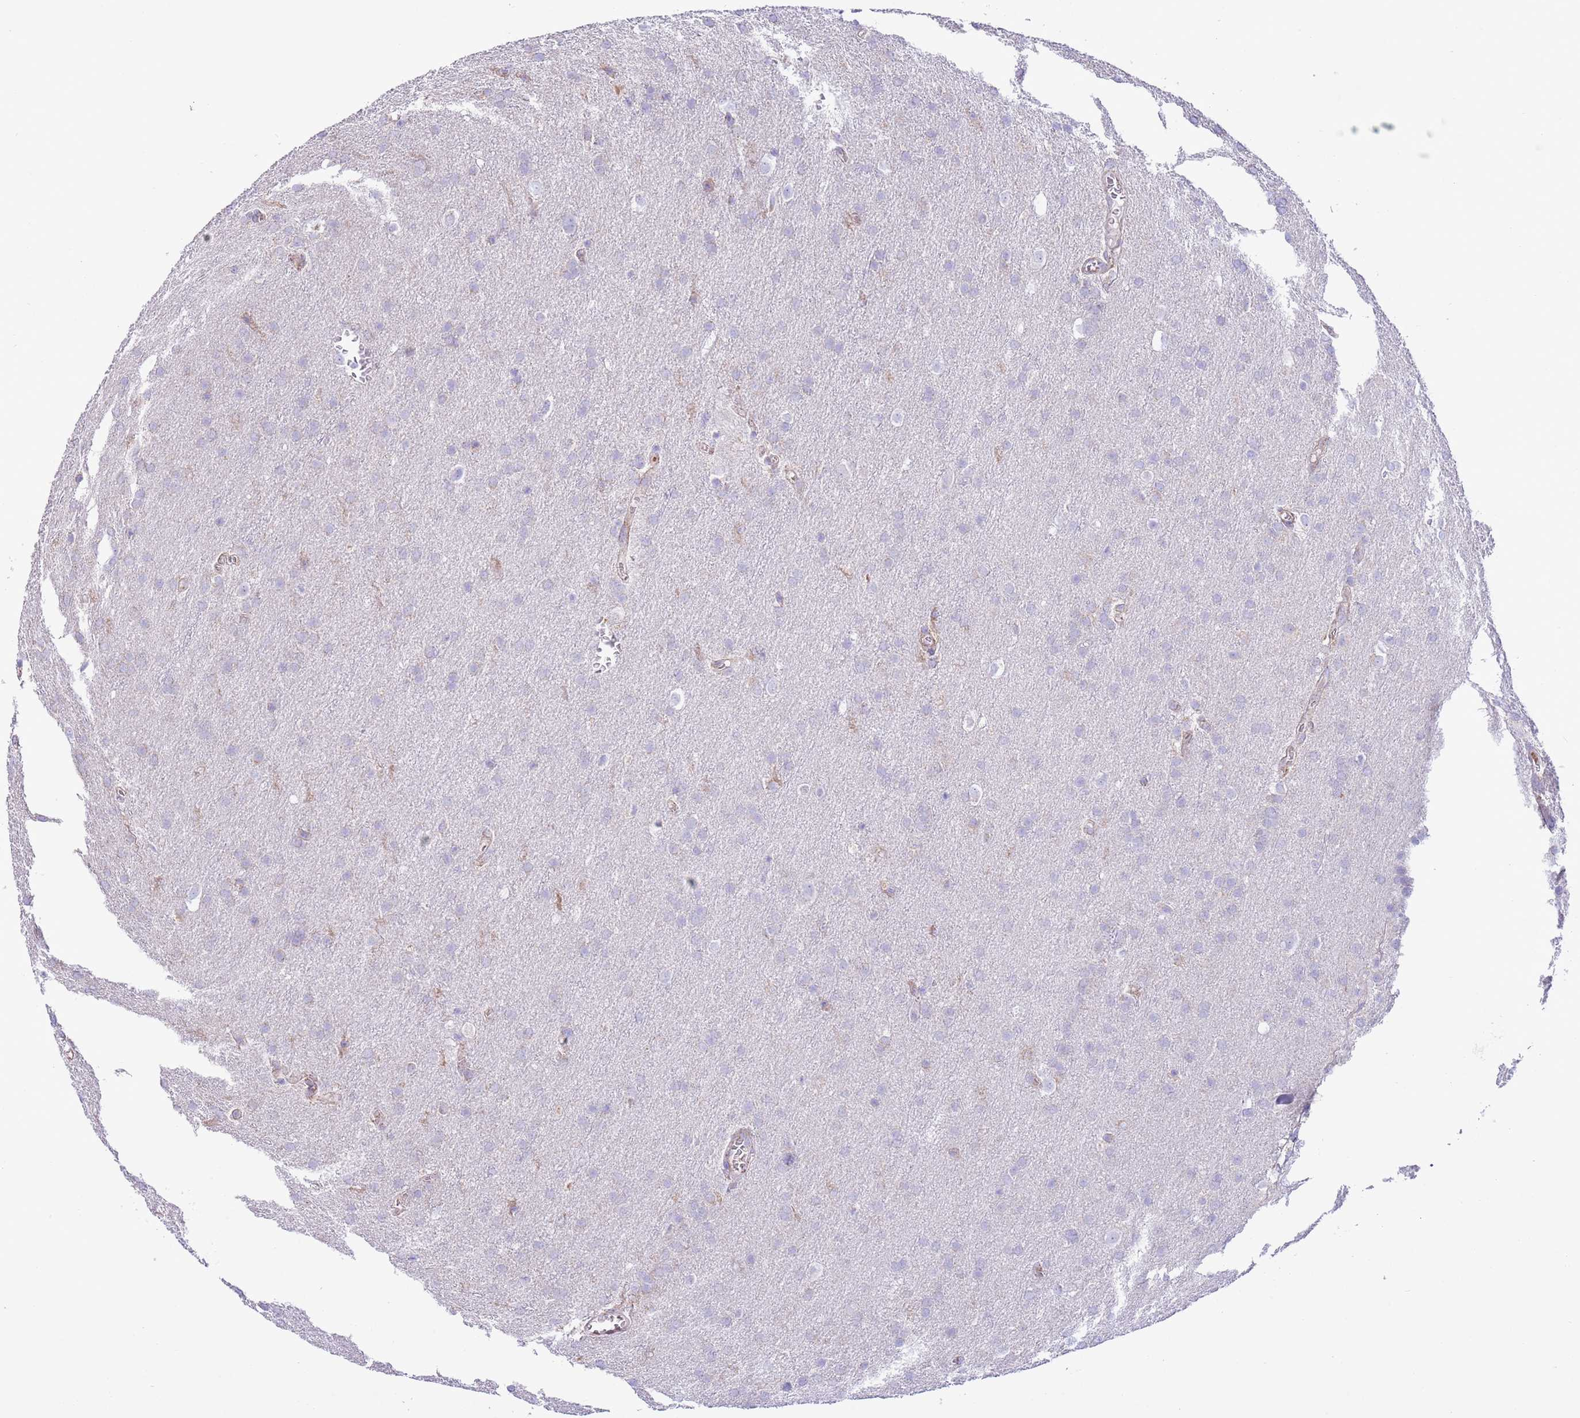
{"staining": {"intensity": "negative", "quantity": "none", "location": "none"}, "tissue": "glioma", "cell_type": "Tumor cells", "image_type": "cancer", "snomed": [{"axis": "morphology", "description": "Glioma, malignant, Low grade"}, {"axis": "topography", "description": "Brain"}], "caption": "An image of human malignant glioma (low-grade) is negative for staining in tumor cells.", "gene": "SS18L2", "patient": {"sex": "female", "age": 32}}